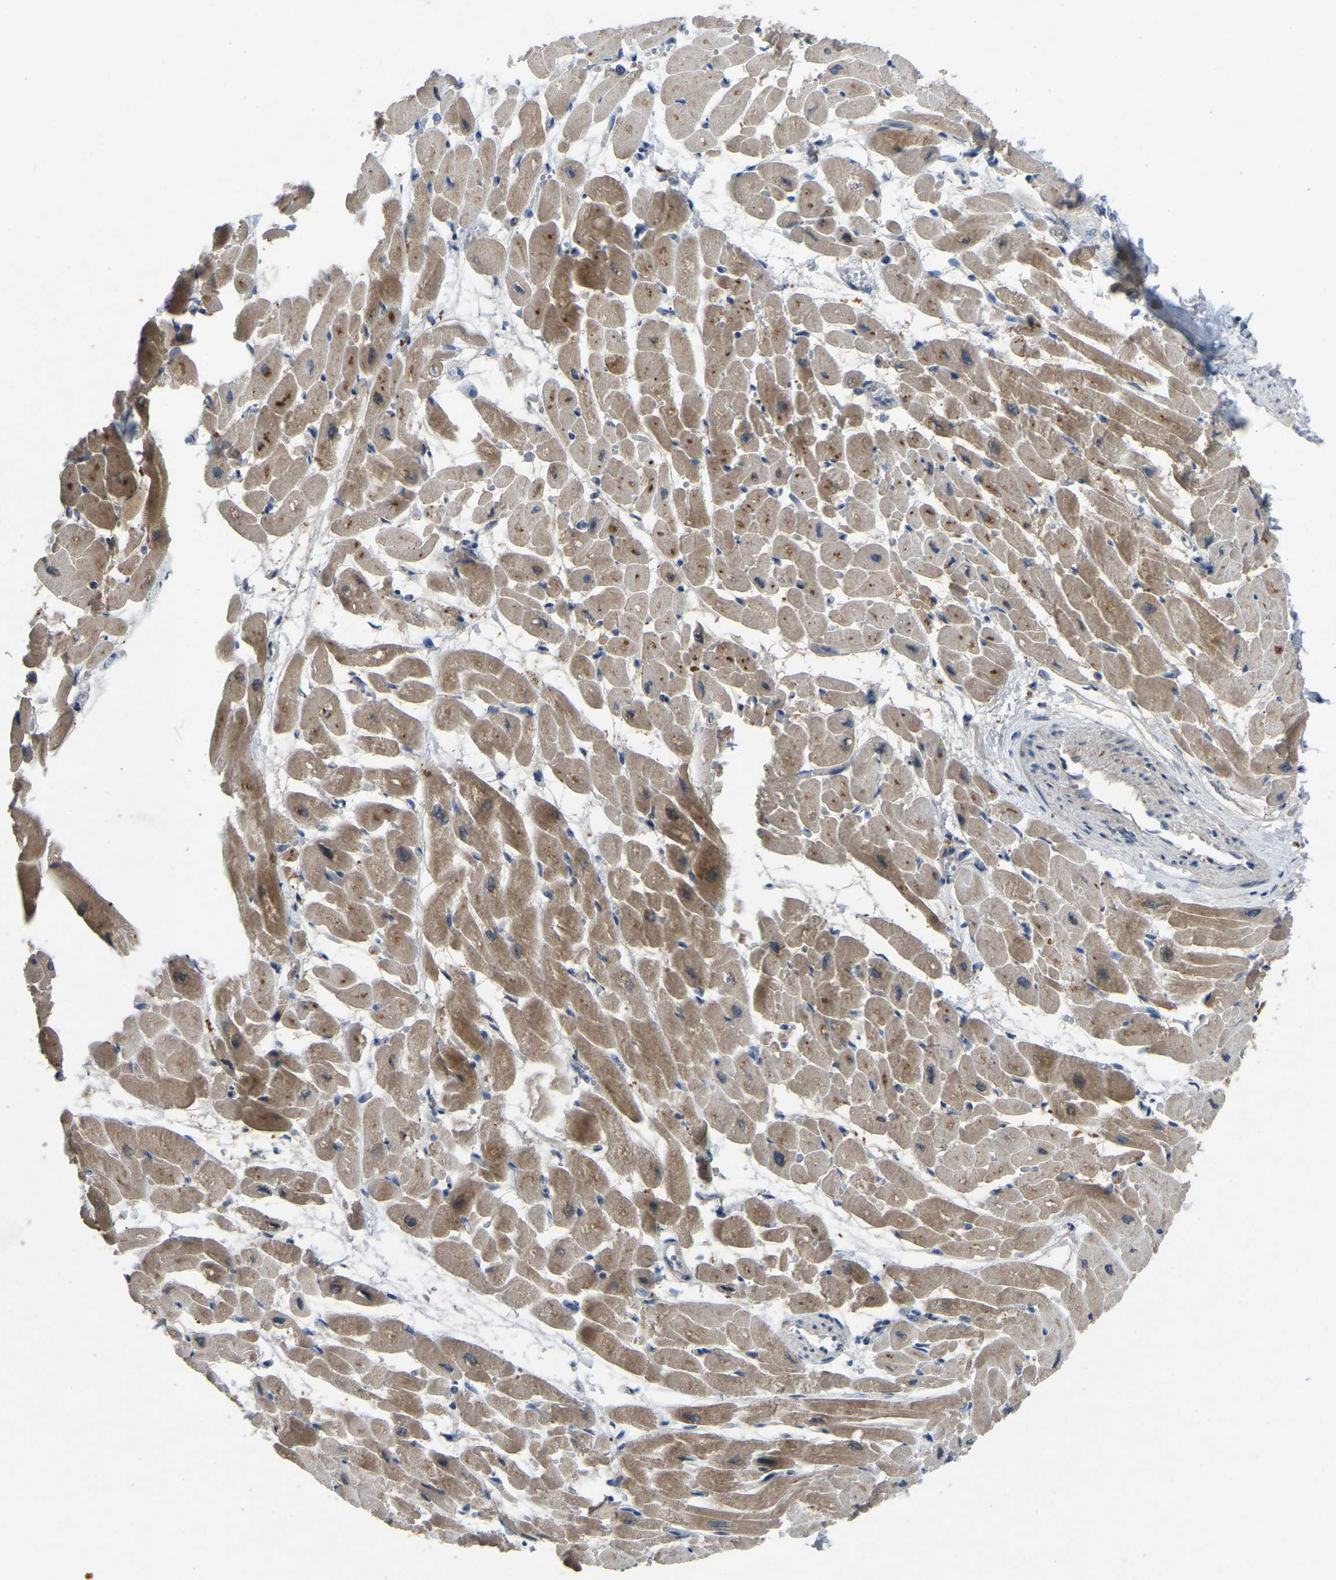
{"staining": {"intensity": "moderate", "quantity": ">75%", "location": "cytoplasmic/membranous"}, "tissue": "heart muscle", "cell_type": "Cardiomyocytes", "image_type": "normal", "snomed": [{"axis": "morphology", "description": "Normal tissue, NOS"}, {"axis": "topography", "description": "Heart"}], "caption": "Approximately >75% of cardiomyocytes in normal human heart muscle display moderate cytoplasmic/membranous protein staining as visualized by brown immunohistochemical staining.", "gene": "FHIT", "patient": {"sex": "male", "age": 45}}